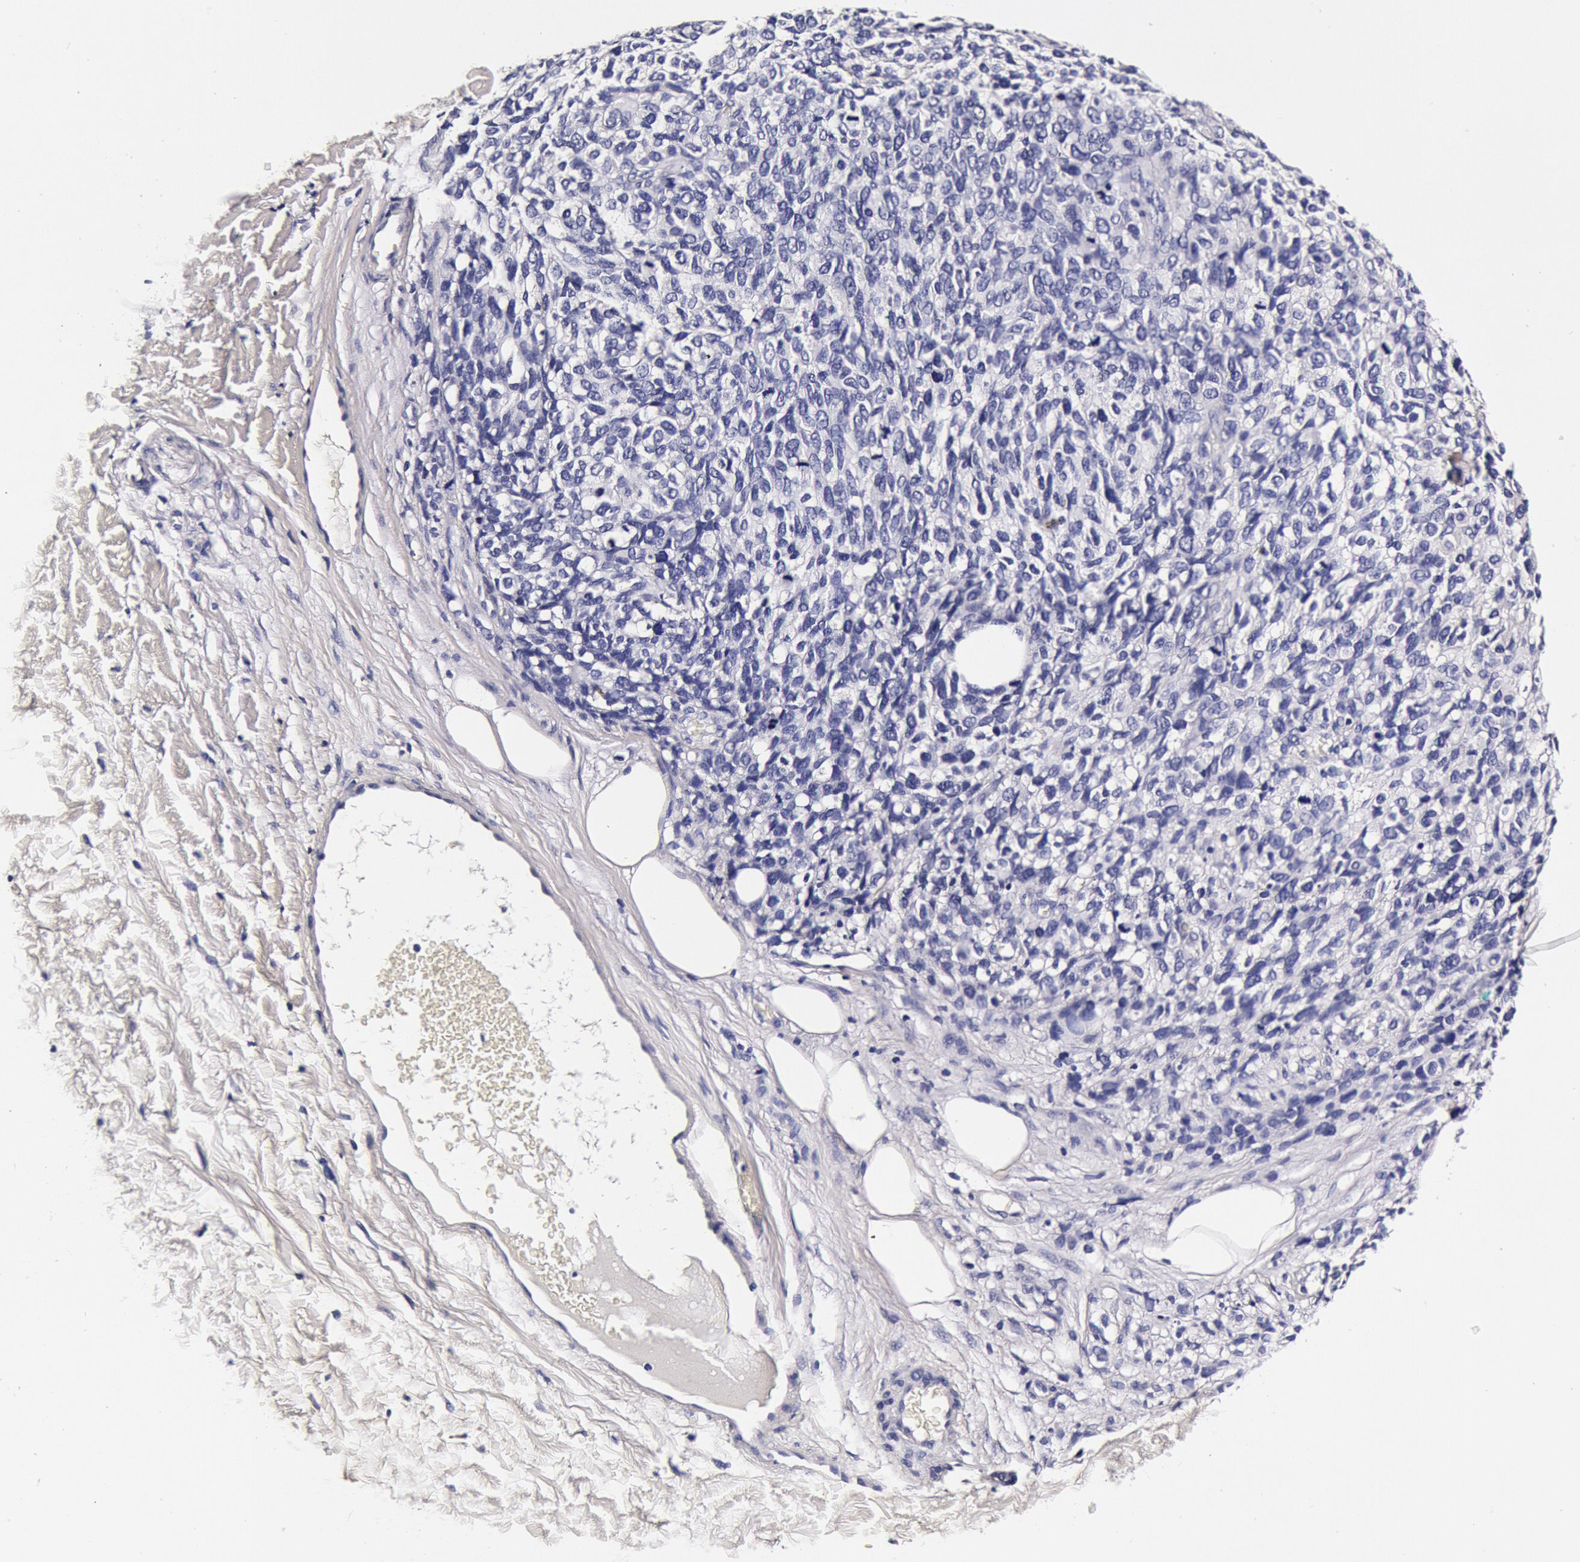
{"staining": {"intensity": "negative", "quantity": "none", "location": "none"}, "tissue": "melanoma", "cell_type": "Tumor cells", "image_type": "cancer", "snomed": [{"axis": "morphology", "description": "Malignant melanoma, NOS"}, {"axis": "topography", "description": "Skin"}], "caption": "The immunohistochemistry photomicrograph has no significant staining in tumor cells of melanoma tissue.", "gene": "CCDC22", "patient": {"sex": "female", "age": 85}}